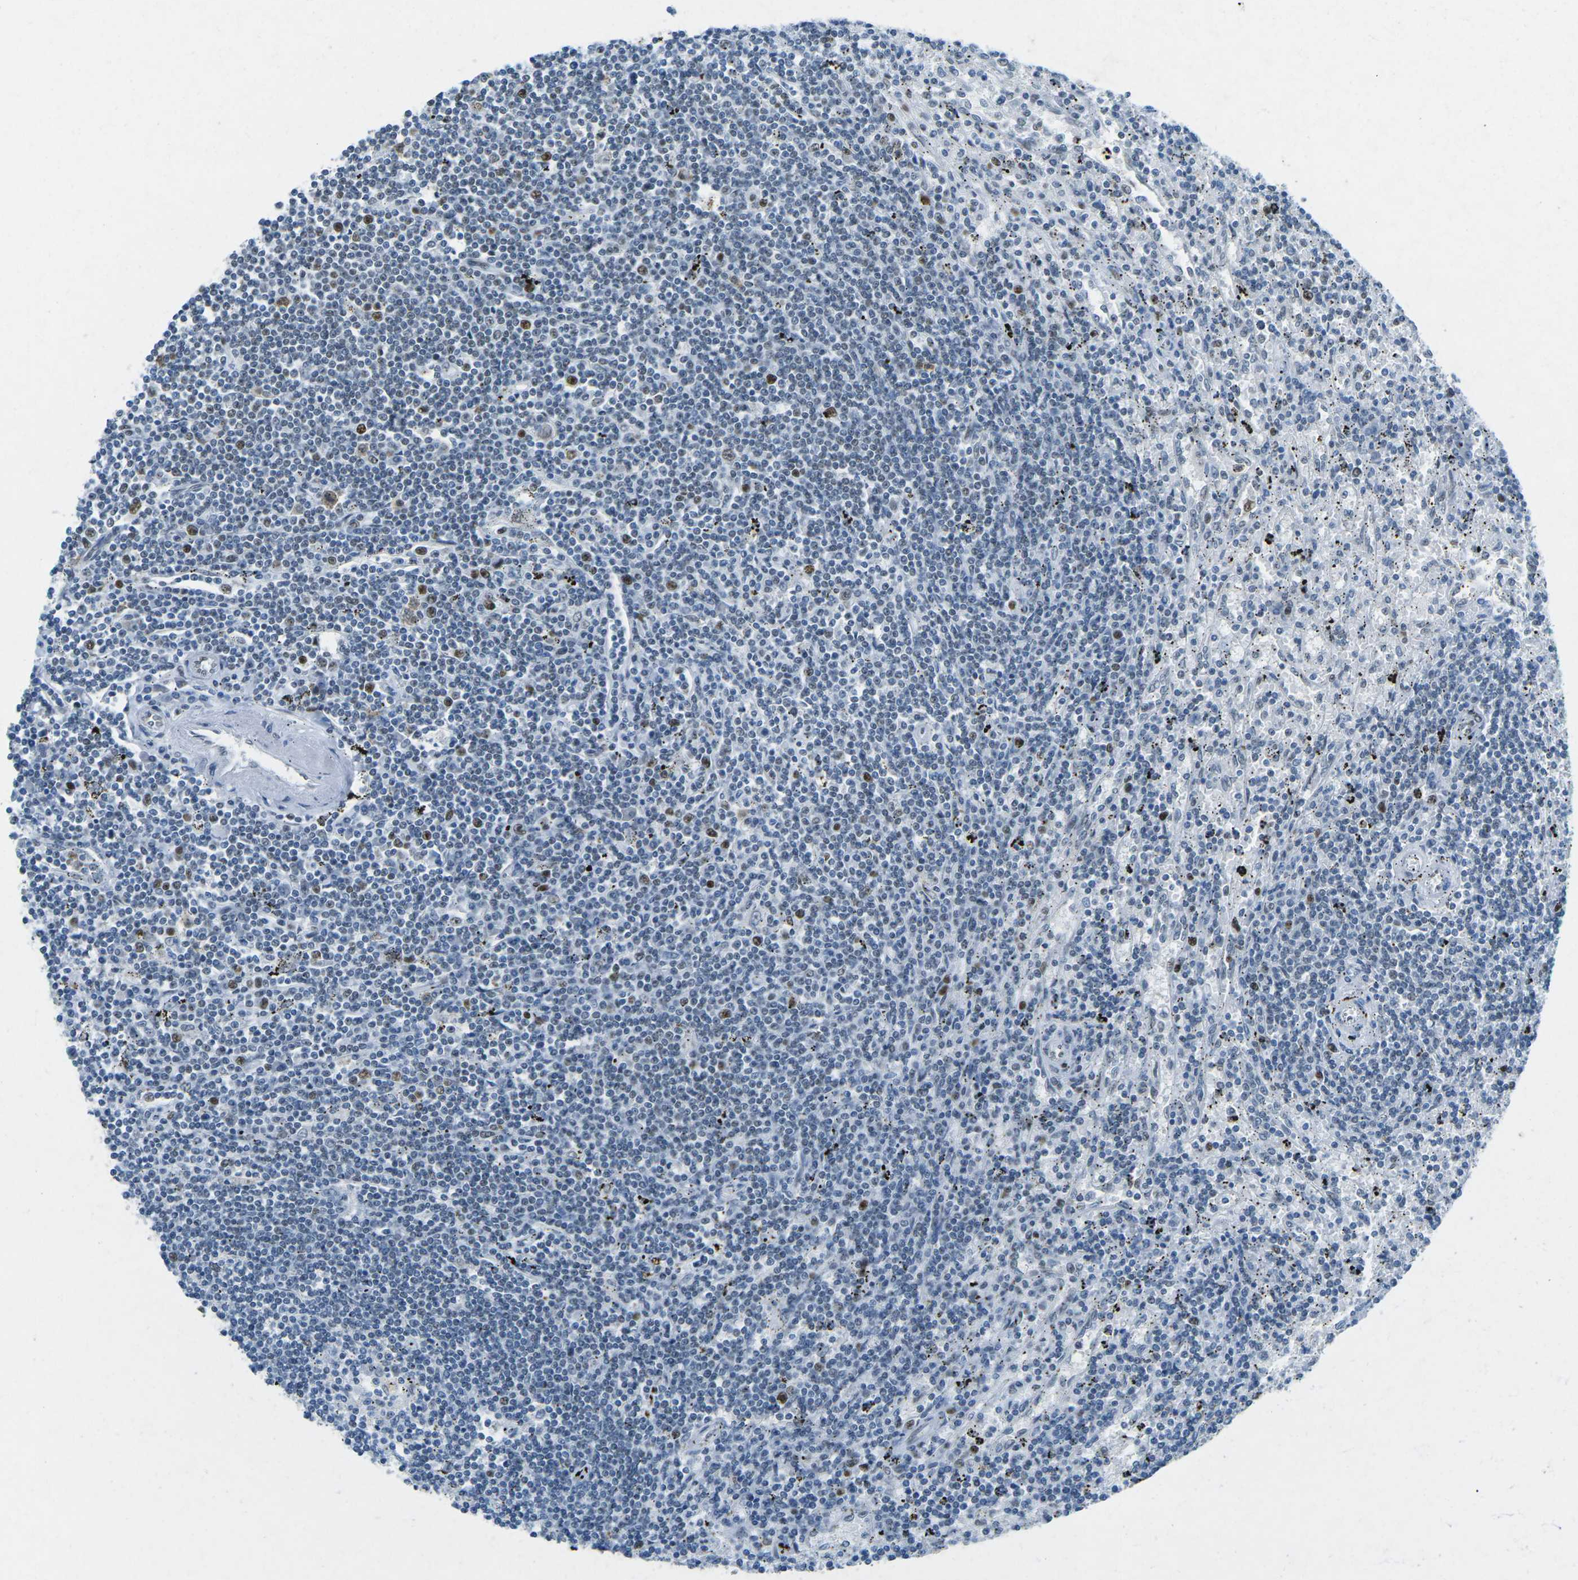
{"staining": {"intensity": "moderate", "quantity": "25%-75%", "location": "nuclear"}, "tissue": "lymphoma", "cell_type": "Tumor cells", "image_type": "cancer", "snomed": [{"axis": "morphology", "description": "Malignant lymphoma, non-Hodgkin's type, Low grade"}, {"axis": "topography", "description": "Spleen"}], "caption": "Lymphoma was stained to show a protein in brown. There is medium levels of moderate nuclear expression in about 25%-75% of tumor cells. Nuclei are stained in blue.", "gene": "RB1", "patient": {"sex": "male", "age": 76}}